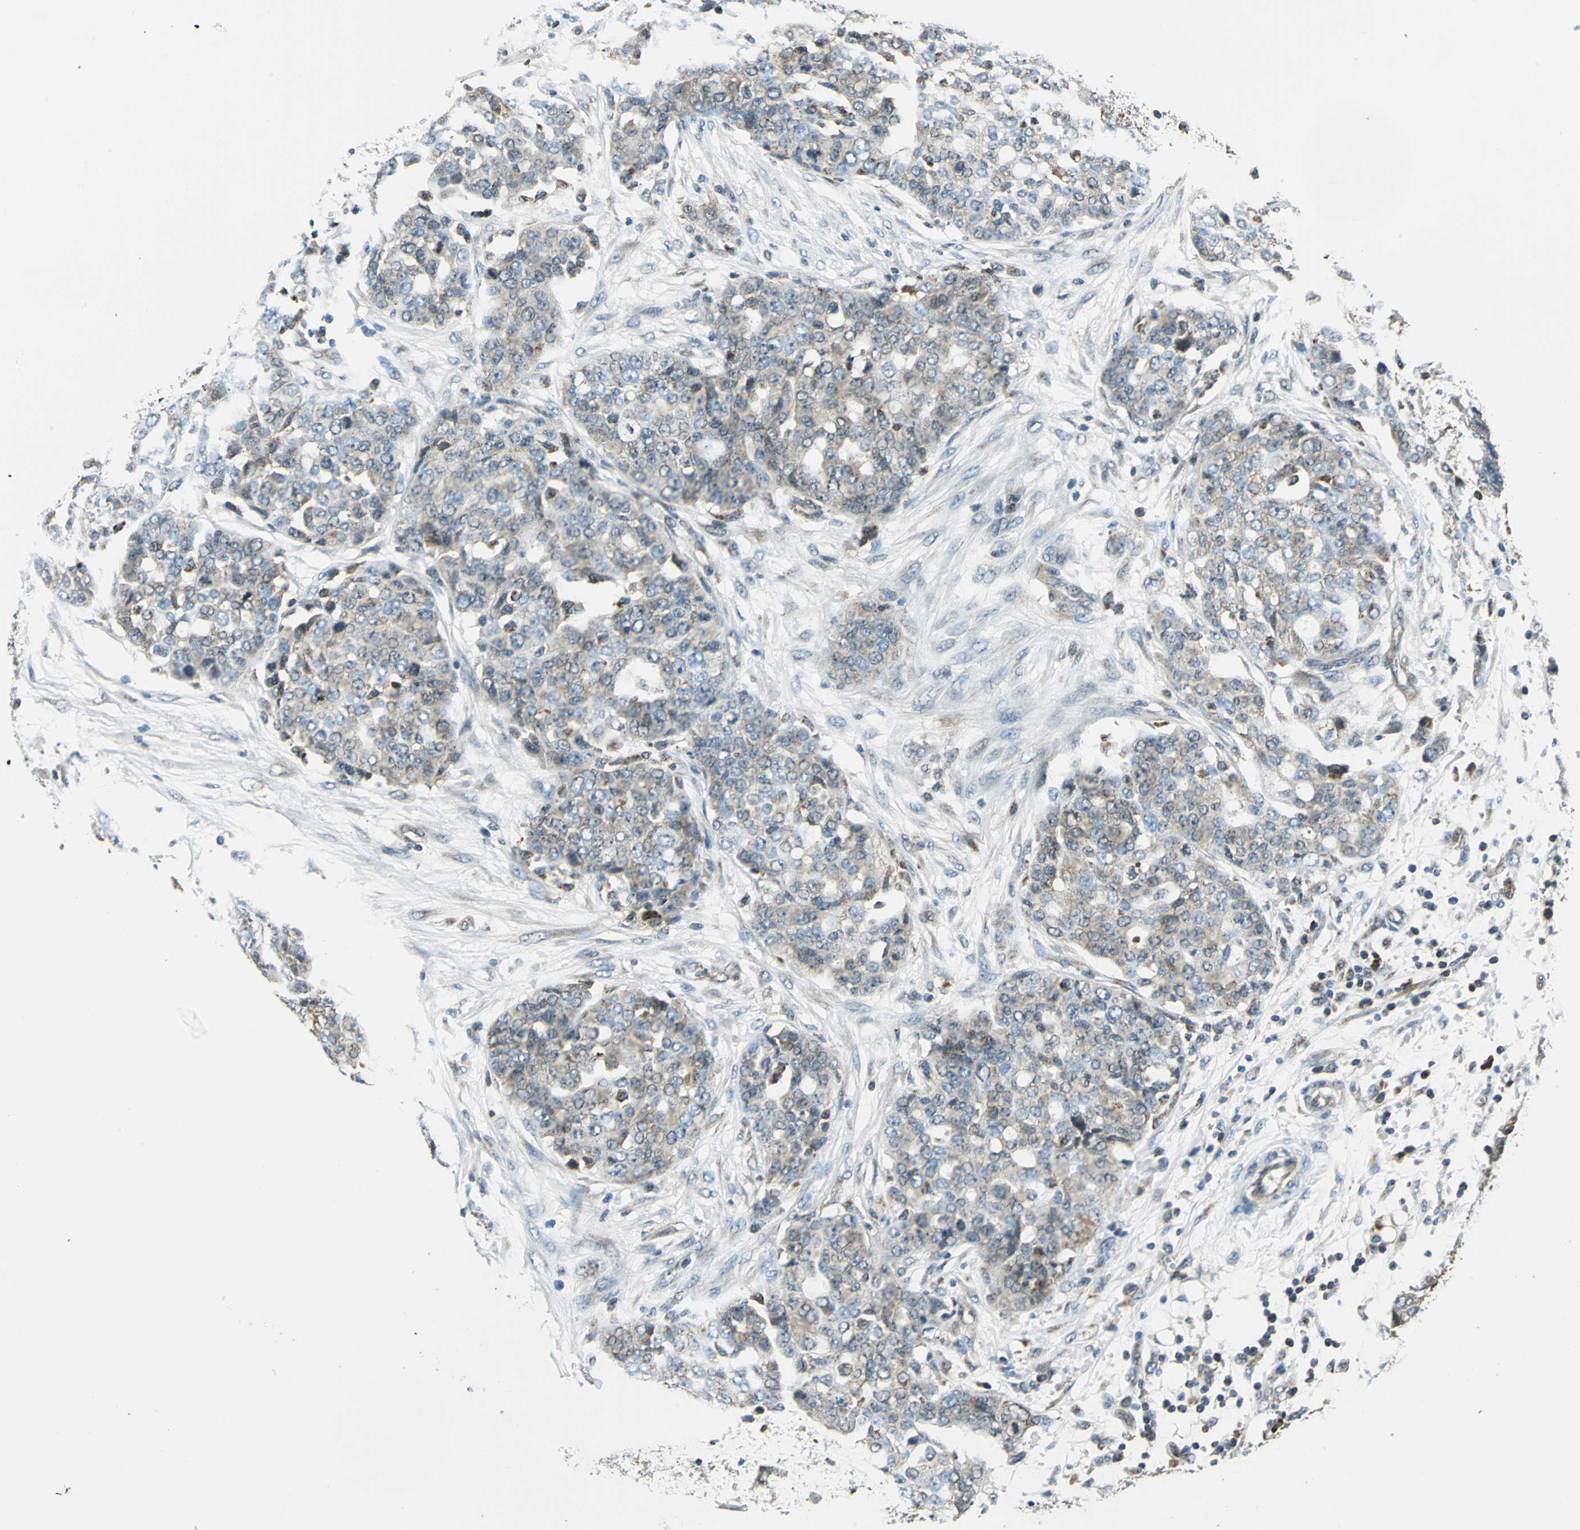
{"staining": {"intensity": "weak", "quantity": ">75%", "location": "cytoplasmic/membranous"}, "tissue": "ovarian cancer", "cell_type": "Tumor cells", "image_type": "cancer", "snomed": [{"axis": "morphology", "description": "Cystadenocarcinoma, serous, NOS"}, {"axis": "topography", "description": "Soft tissue"}, {"axis": "topography", "description": "Ovary"}], "caption": "Ovarian serous cystadenocarcinoma was stained to show a protein in brown. There is low levels of weak cytoplasmic/membranous expression in approximately >75% of tumor cells.", "gene": "NUDT2", "patient": {"sex": "female", "age": 57}}